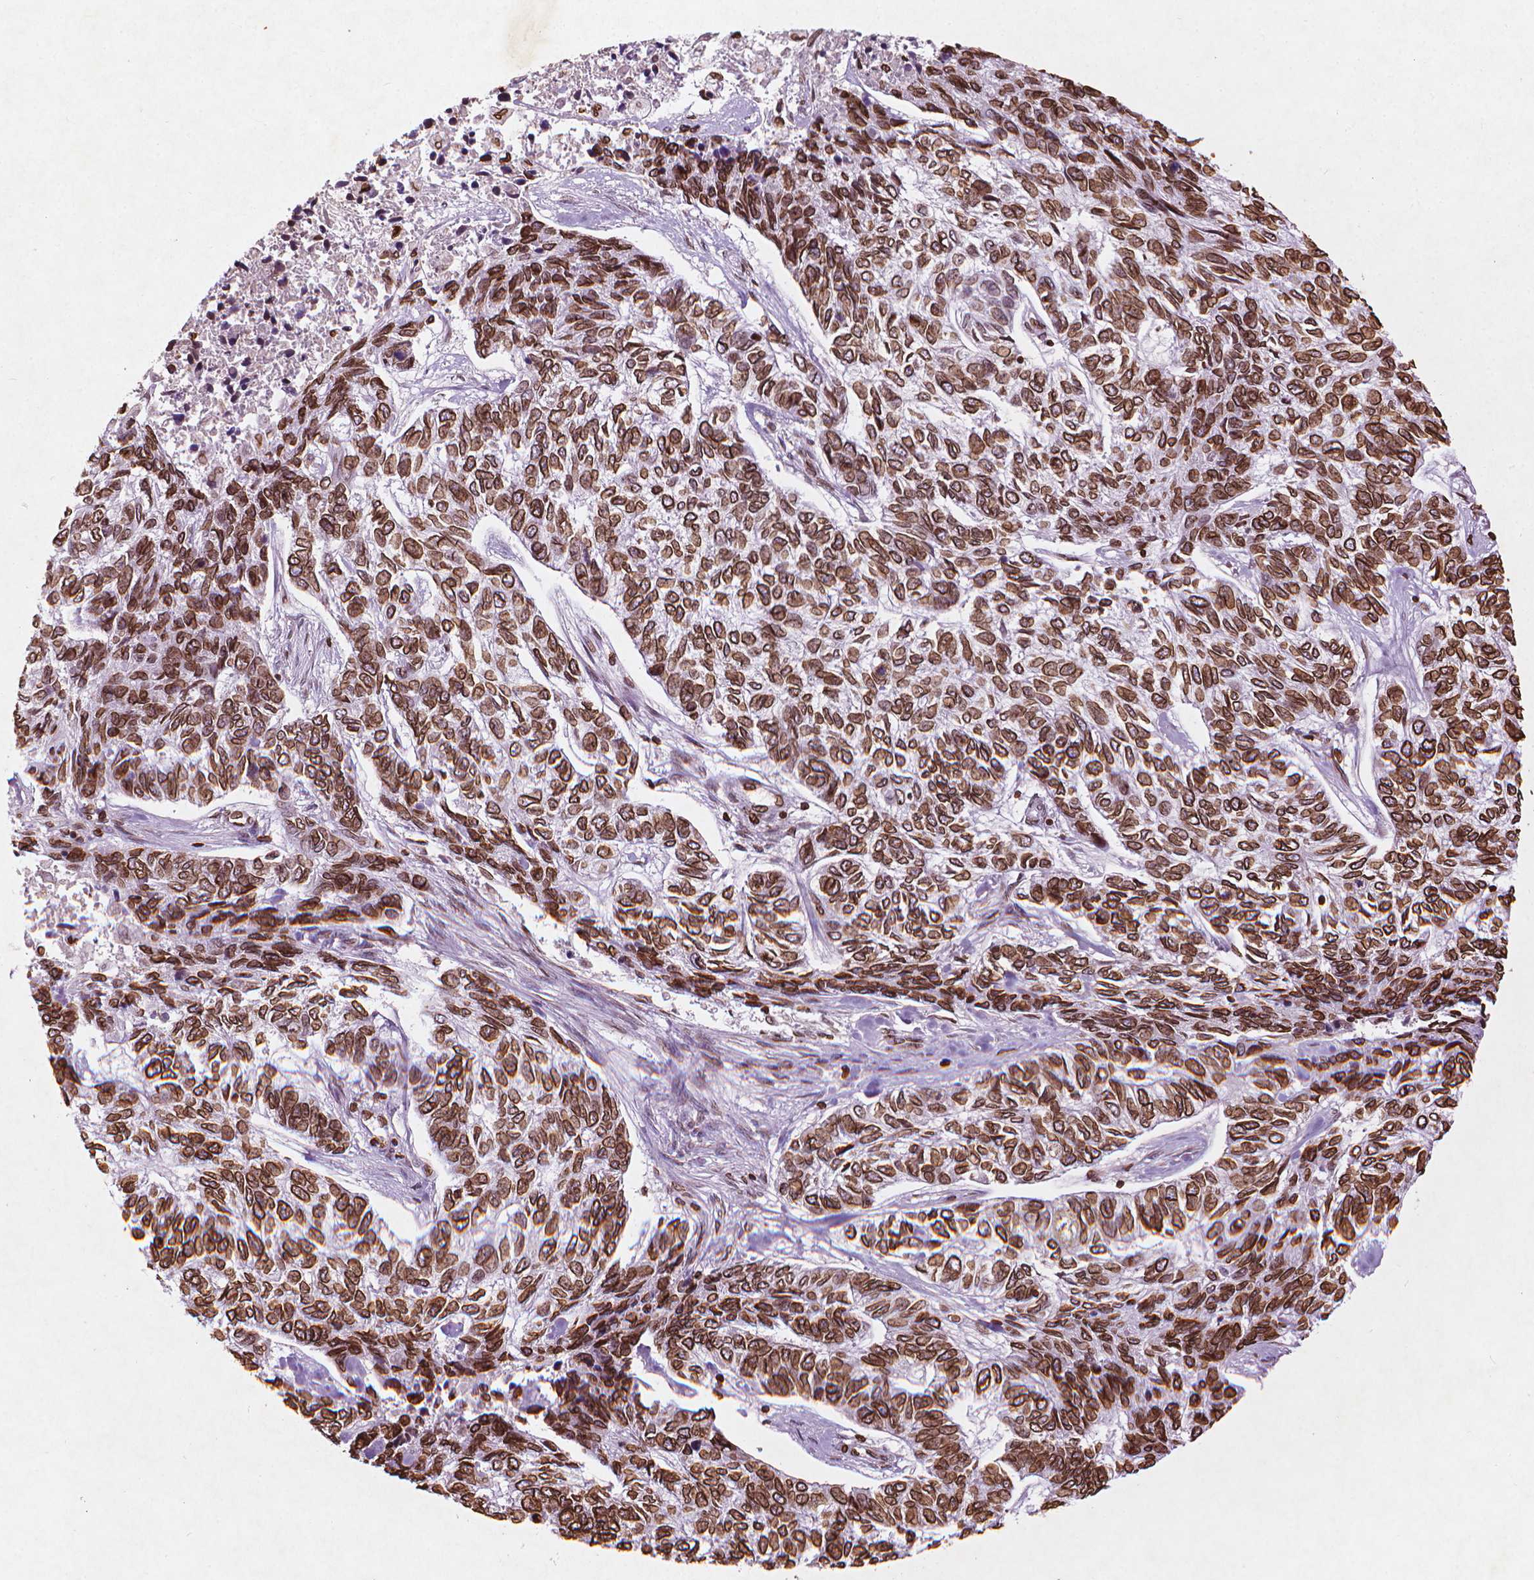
{"staining": {"intensity": "strong", "quantity": ">75%", "location": "cytoplasmic/membranous,nuclear"}, "tissue": "skin cancer", "cell_type": "Tumor cells", "image_type": "cancer", "snomed": [{"axis": "morphology", "description": "Basal cell carcinoma"}, {"axis": "topography", "description": "Skin"}], "caption": "This image demonstrates immunohistochemistry (IHC) staining of human skin basal cell carcinoma, with high strong cytoplasmic/membranous and nuclear staining in approximately >75% of tumor cells.", "gene": "LMNB1", "patient": {"sex": "female", "age": 65}}